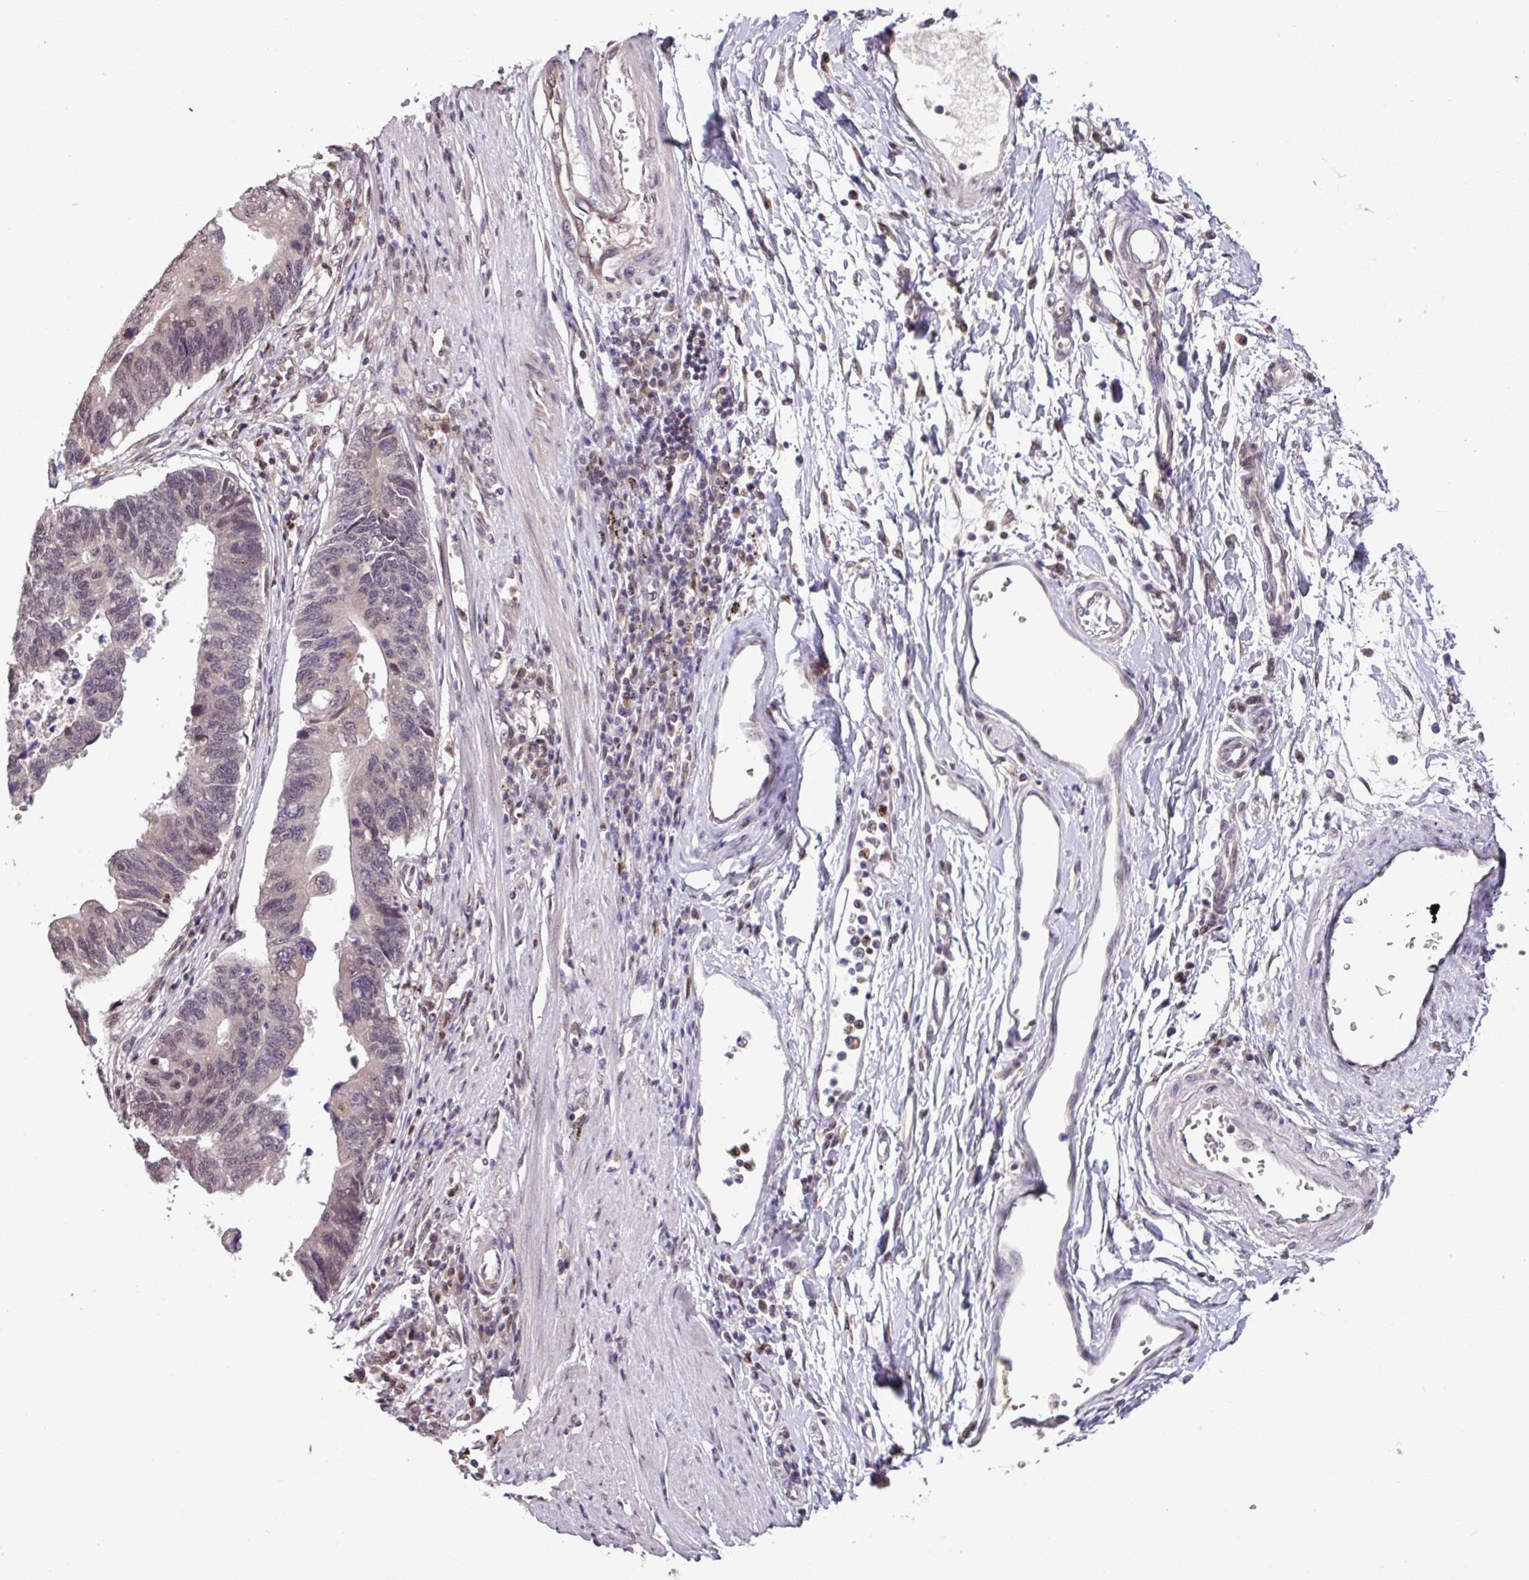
{"staining": {"intensity": "negative", "quantity": "none", "location": "none"}, "tissue": "stomach cancer", "cell_type": "Tumor cells", "image_type": "cancer", "snomed": [{"axis": "morphology", "description": "Adenocarcinoma, NOS"}, {"axis": "topography", "description": "Stomach"}], "caption": "Tumor cells show no significant expression in stomach cancer.", "gene": "SKIC2", "patient": {"sex": "male", "age": 59}}